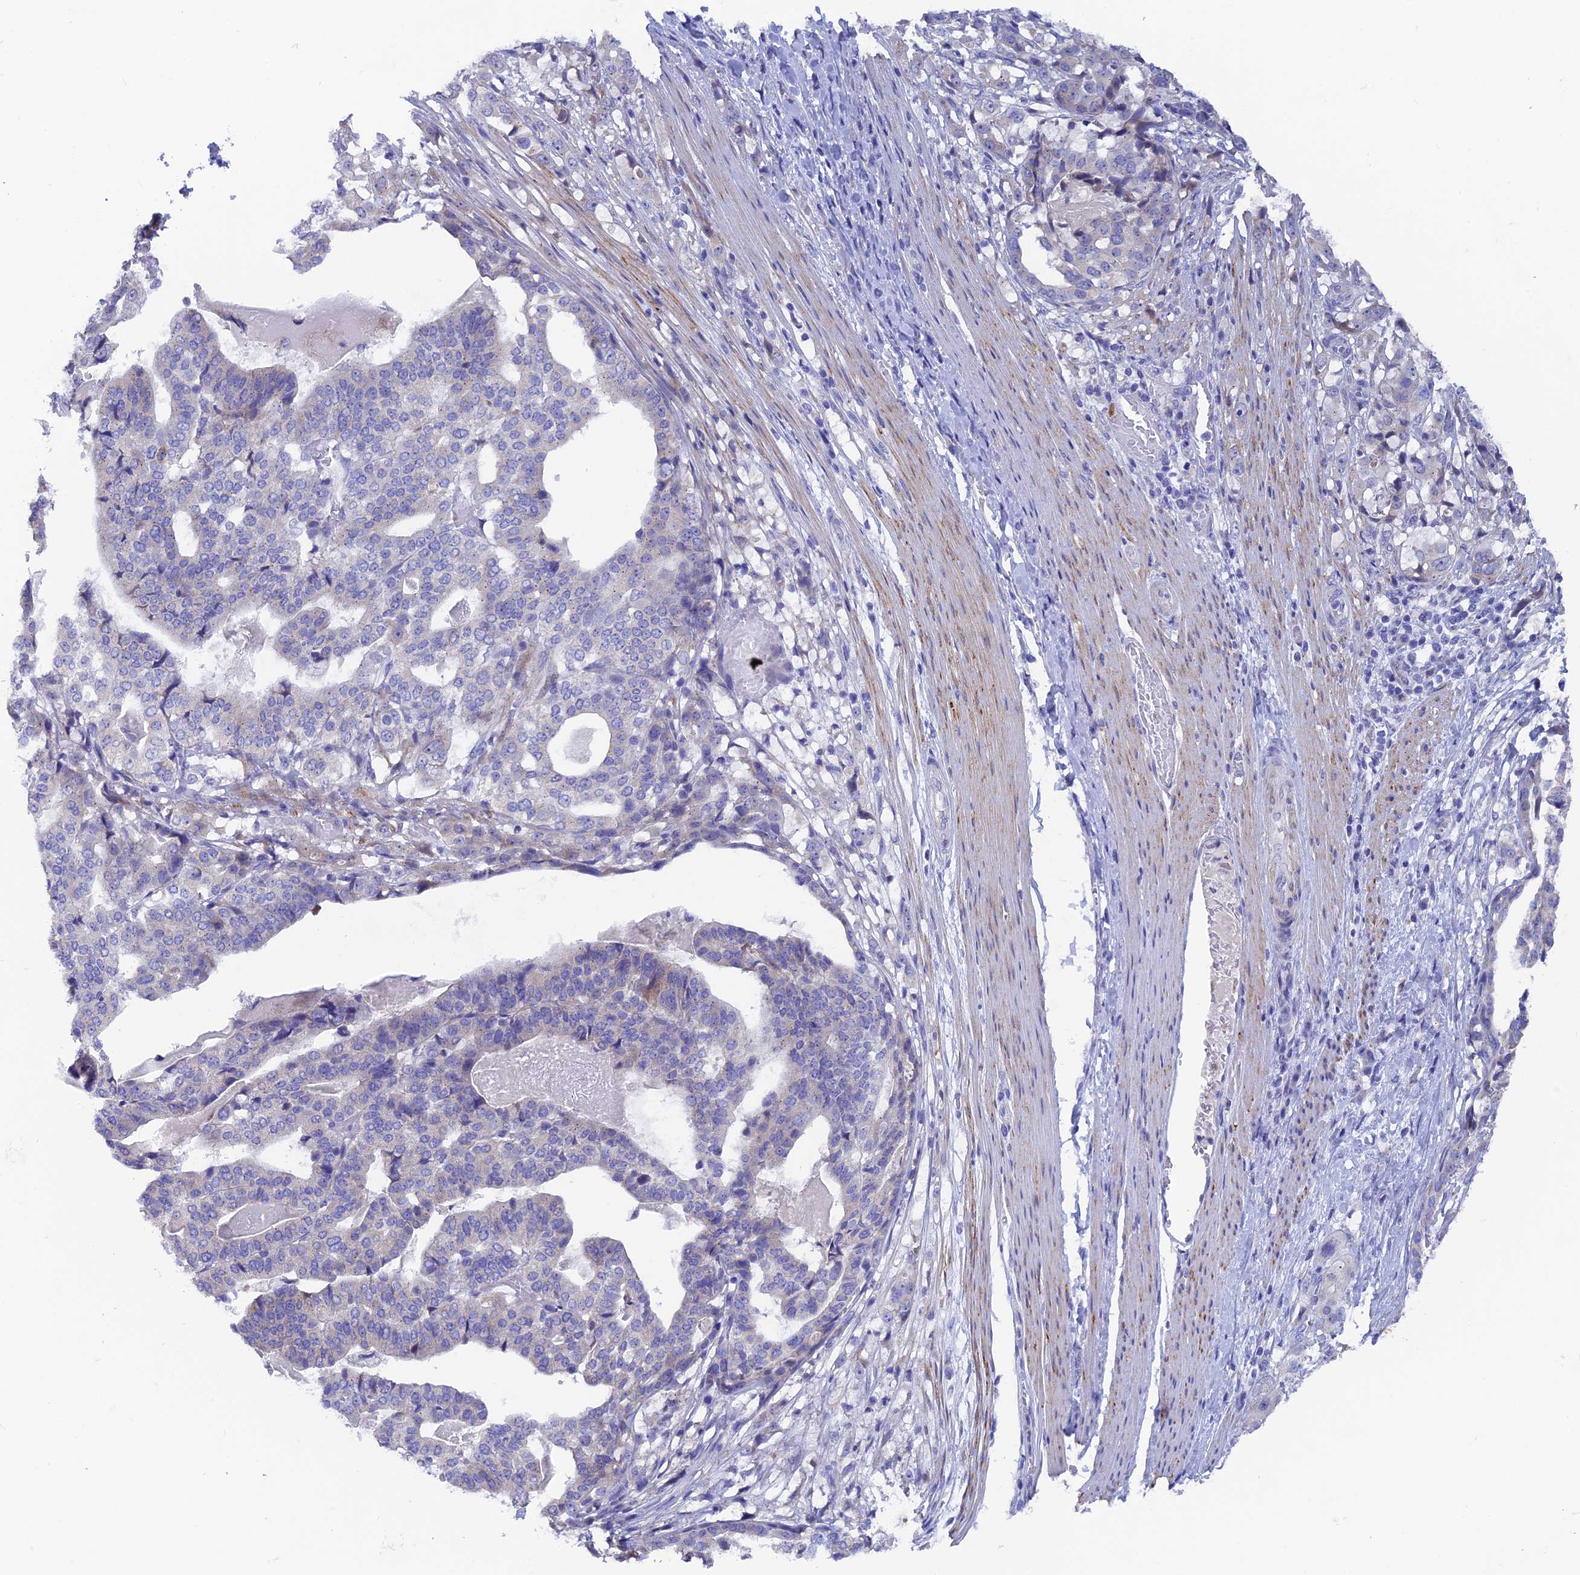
{"staining": {"intensity": "negative", "quantity": "none", "location": "none"}, "tissue": "stomach cancer", "cell_type": "Tumor cells", "image_type": "cancer", "snomed": [{"axis": "morphology", "description": "Adenocarcinoma, NOS"}, {"axis": "topography", "description": "Stomach"}], "caption": "Tumor cells show no significant staining in stomach cancer (adenocarcinoma).", "gene": "AK4", "patient": {"sex": "male", "age": 48}}